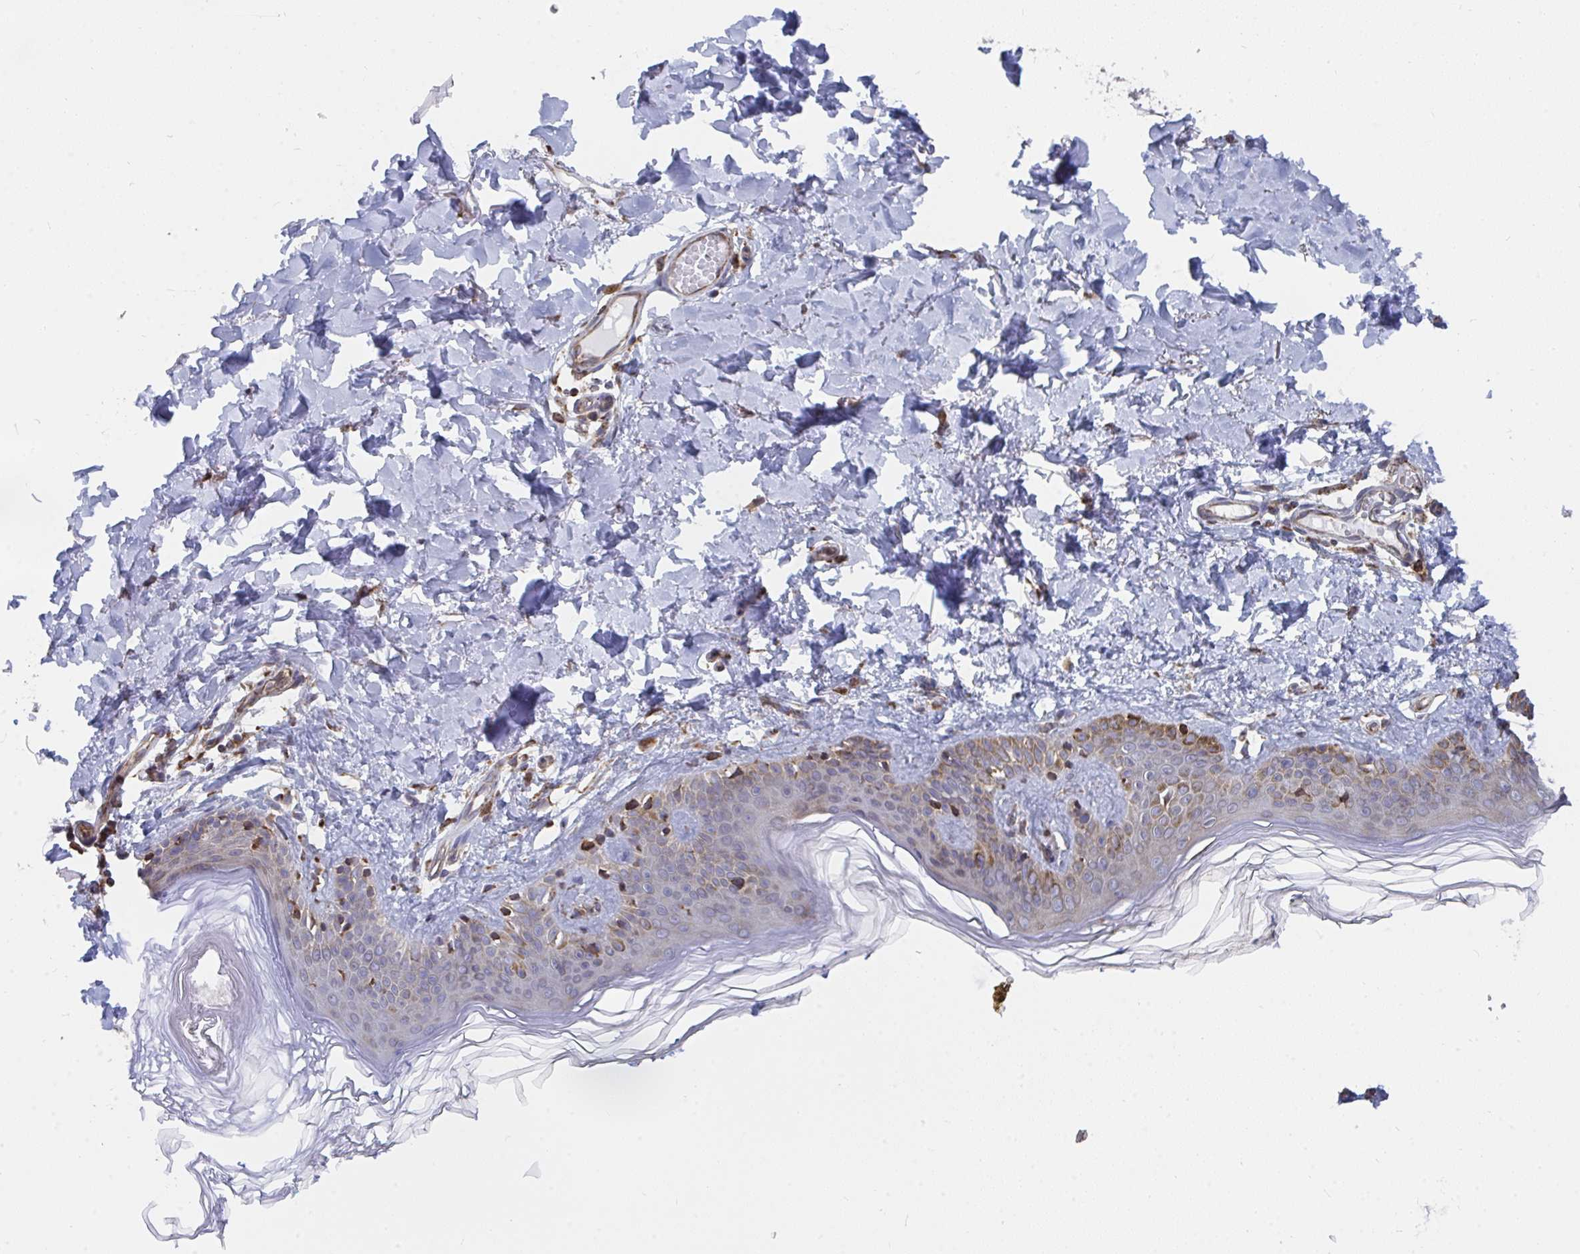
{"staining": {"intensity": "moderate", "quantity": ">75%", "location": "cytoplasmic/membranous"}, "tissue": "skin", "cell_type": "Fibroblasts", "image_type": "normal", "snomed": [{"axis": "morphology", "description": "Normal tissue, NOS"}, {"axis": "topography", "description": "Skin"}, {"axis": "topography", "description": "Peripheral nerve tissue"}], "caption": "Protein staining by immunohistochemistry shows moderate cytoplasmic/membranous staining in about >75% of fibroblasts in unremarkable skin. (IHC, brightfield microscopy, high magnification).", "gene": "ELAVL1", "patient": {"sex": "female", "age": 45}}